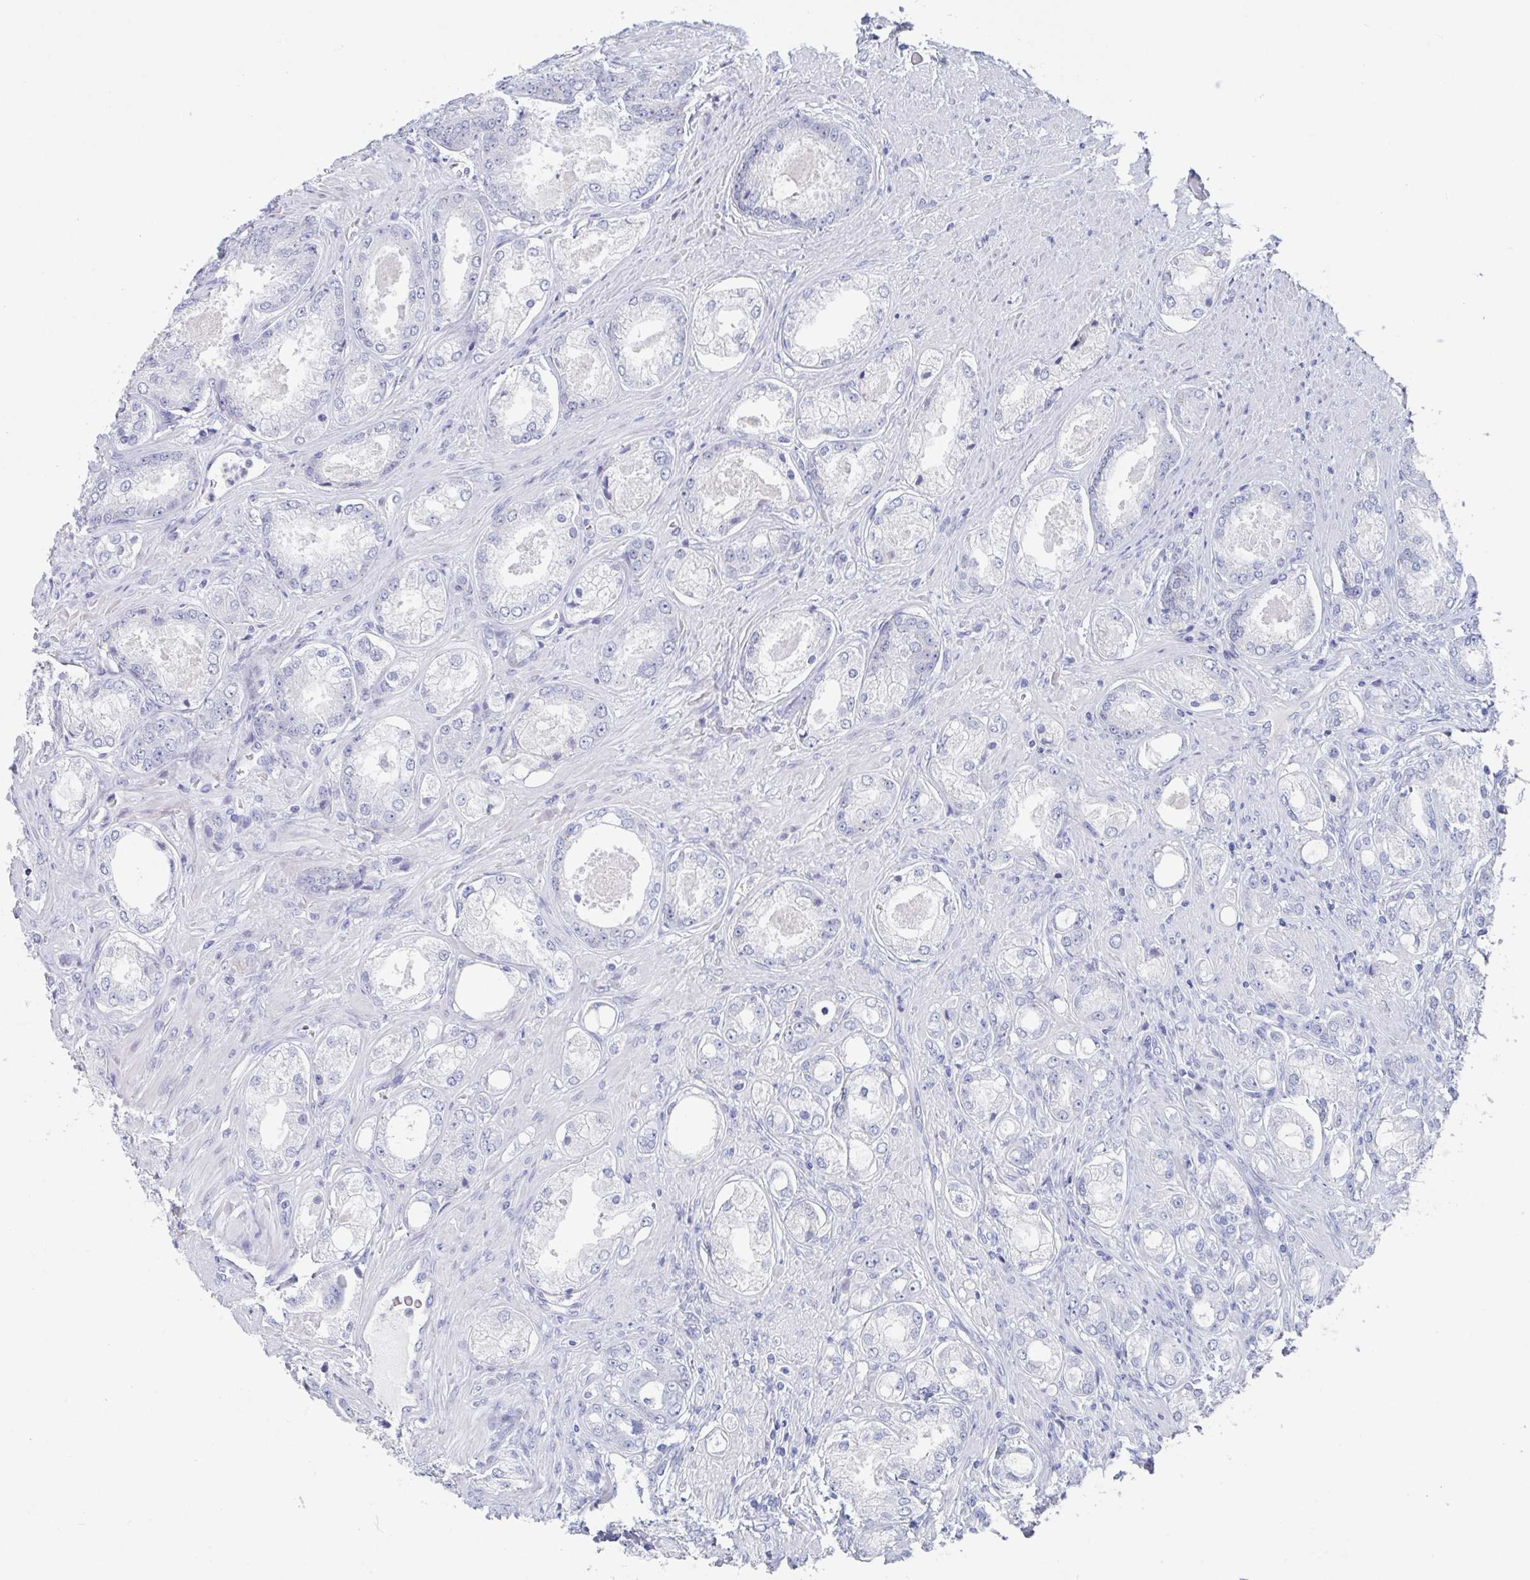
{"staining": {"intensity": "negative", "quantity": "none", "location": "none"}, "tissue": "prostate cancer", "cell_type": "Tumor cells", "image_type": "cancer", "snomed": [{"axis": "morphology", "description": "Adenocarcinoma, Low grade"}, {"axis": "topography", "description": "Prostate"}], "caption": "This is an IHC image of adenocarcinoma (low-grade) (prostate). There is no staining in tumor cells.", "gene": "NT5C3B", "patient": {"sex": "male", "age": 68}}